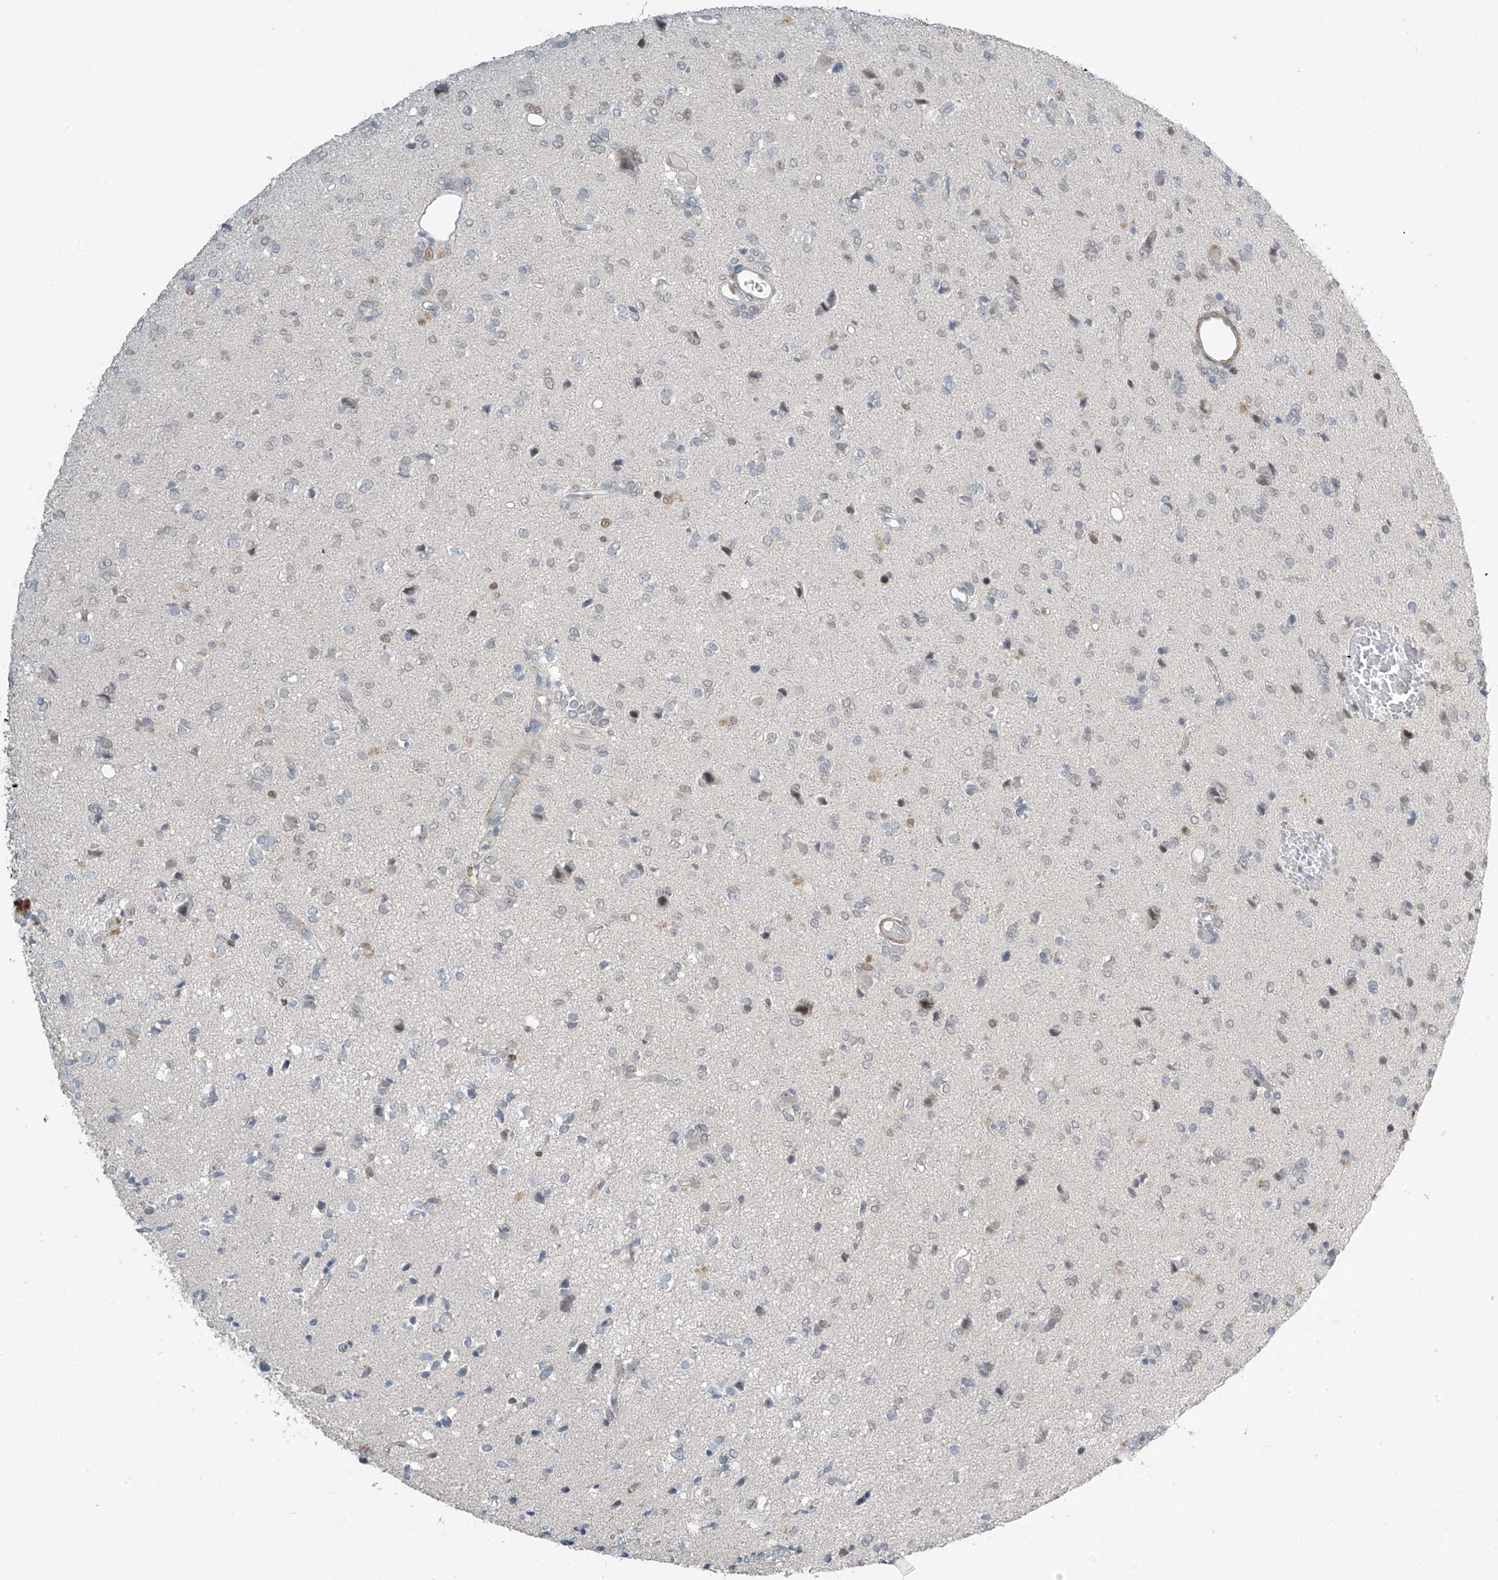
{"staining": {"intensity": "negative", "quantity": "none", "location": "none"}, "tissue": "glioma", "cell_type": "Tumor cells", "image_type": "cancer", "snomed": [{"axis": "morphology", "description": "Glioma, malignant, High grade"}, {"axis": "topography", "description": "Brain"}], "caption": "Human glioma stained for a protein using immunohistochemistry (IHC) demonstrates no positivity in tumor cells.", "gene": "METAP1D", "patient": {"sex": "female", "age": 59}}